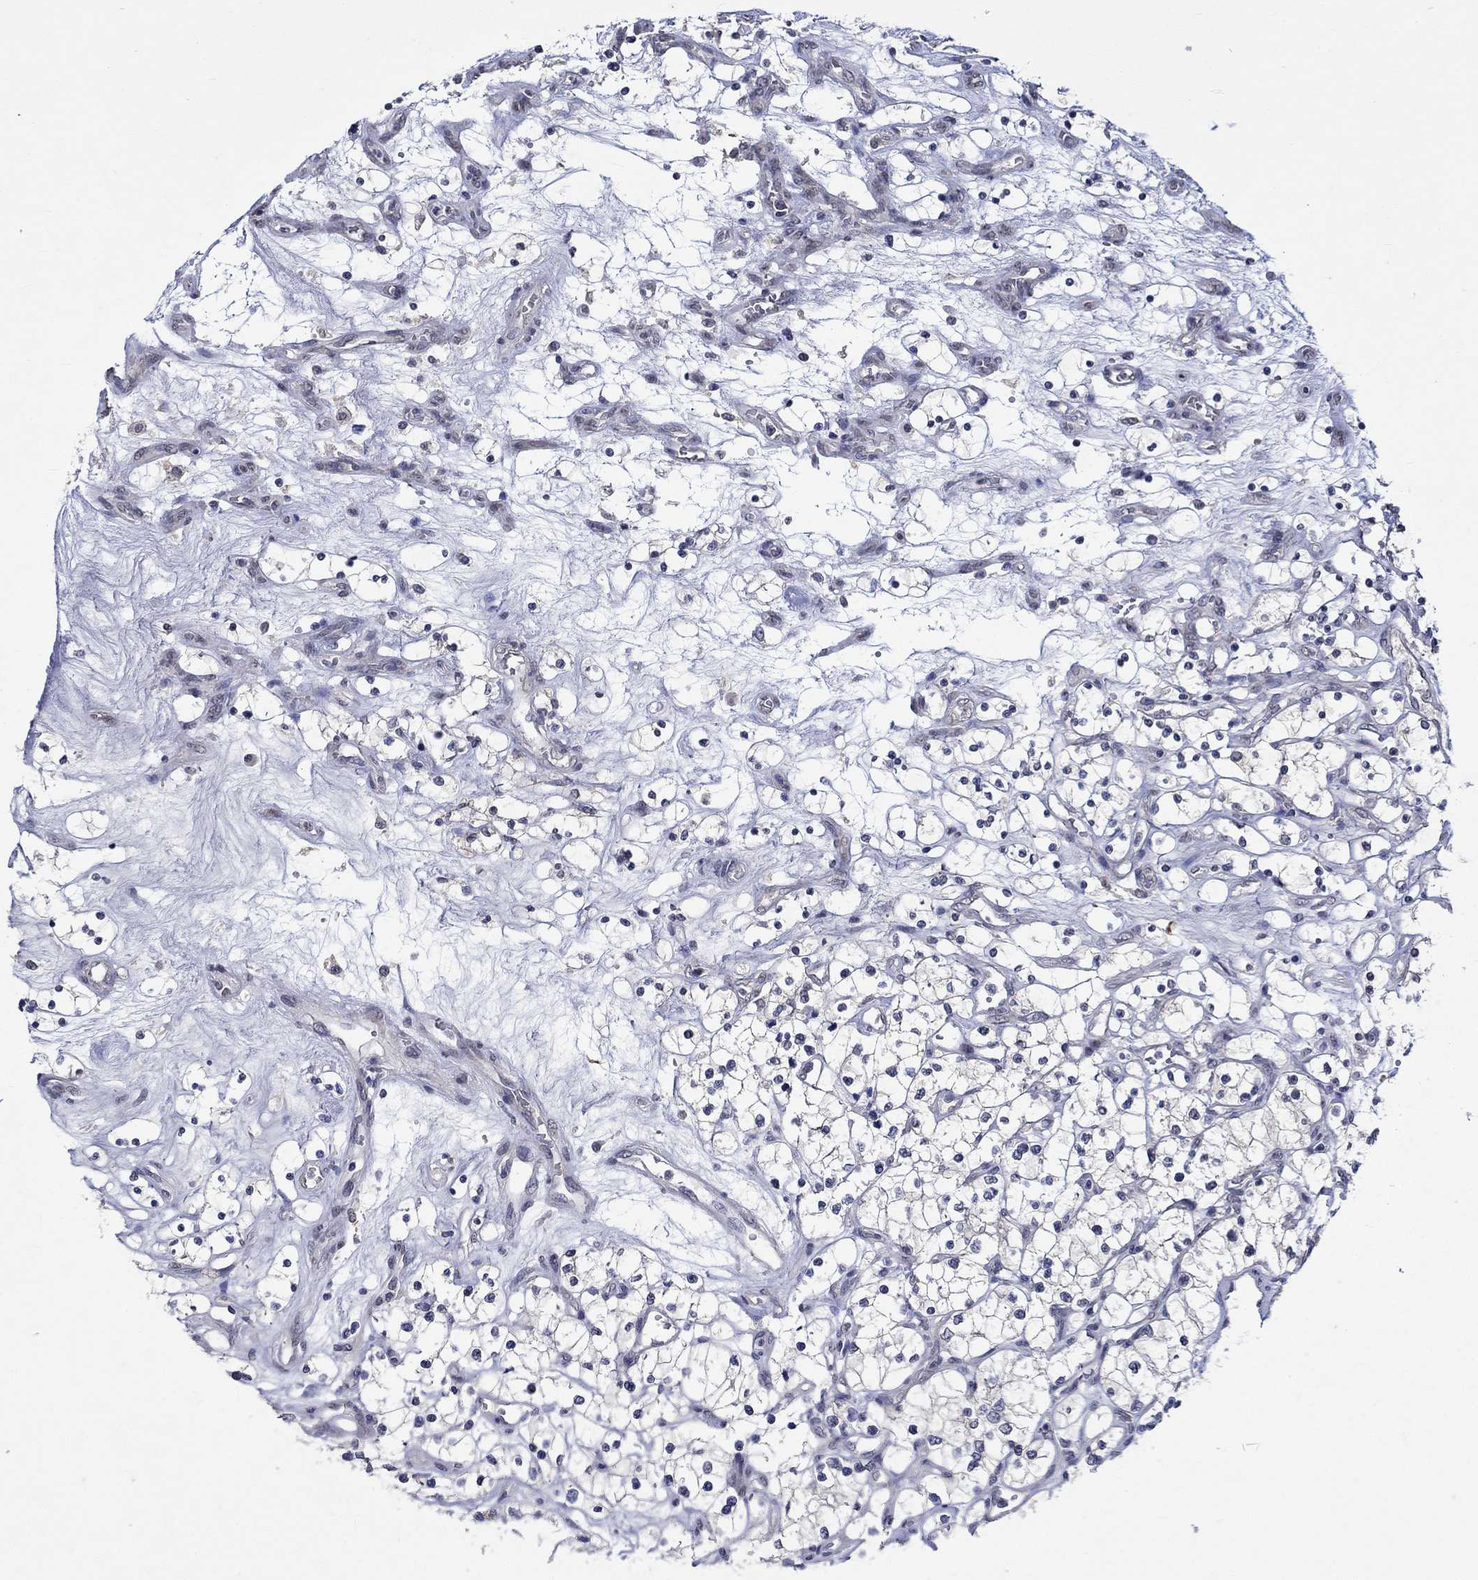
{"staining": {"intensity": "negative", "quantity": "none", "location": "none"}, "tissue": "renal cancer", "cell_type": "Tumor cells", "image_type": "cancer", "snomed": [{"axis": "morphology", "description": "Adenocarcinoma, NOS"}, {"axis": "topography", "description": "Kidney"}], "caption": "Tumor cells are negative for protein expression in human renal cancer. (Immunohistochemistry, brightfield microscopy, high magnification).", "gene": "DDX3Y", "patient": {"sex": "female", "age": 69}}